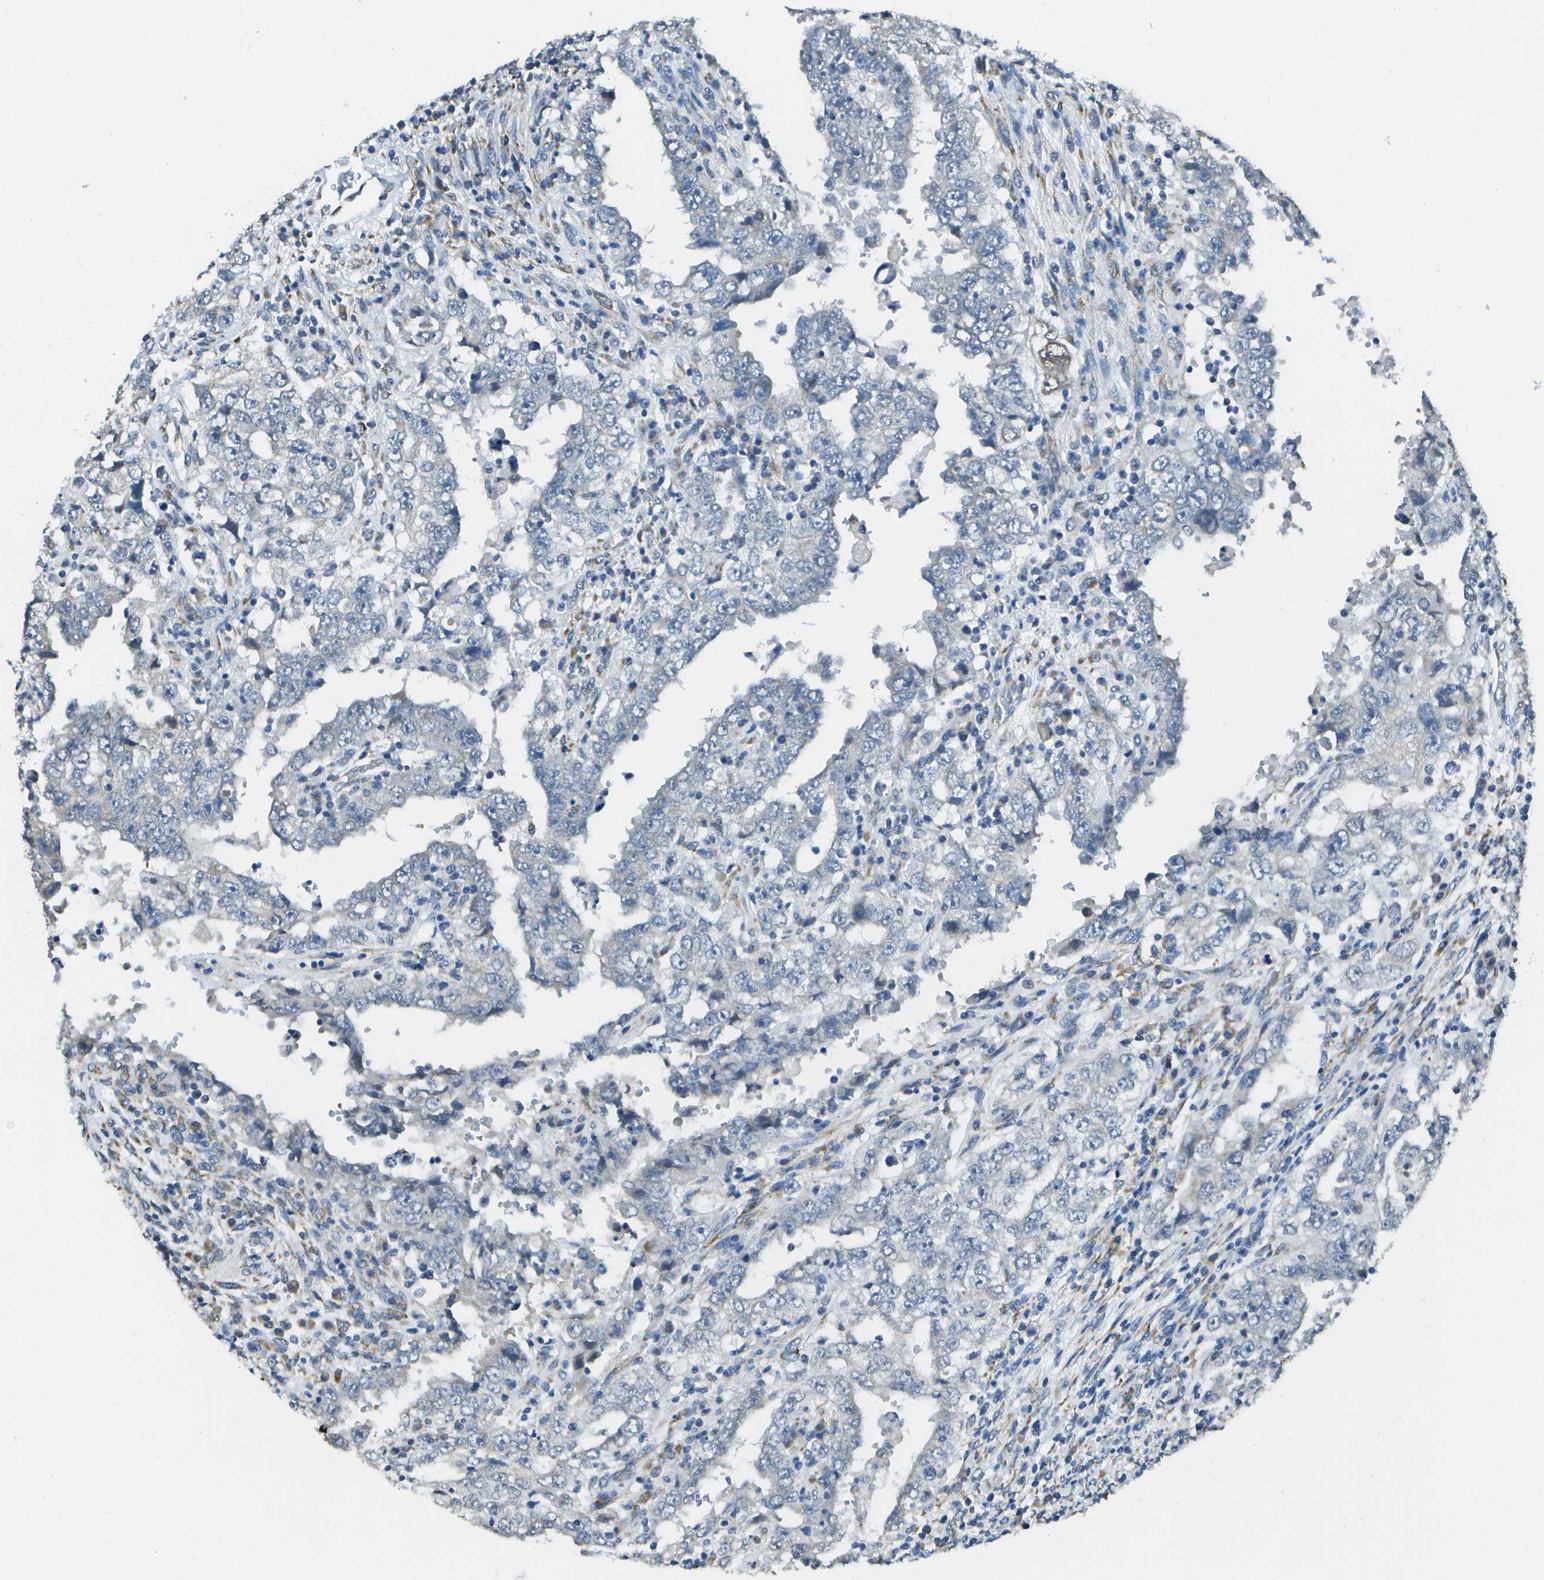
{"staining": {"intensity": "negative", "quantity": "none", "location": "none"}, "tissue": "testis cancer", "cell_type": "Tumor cells", "image_type": "cancer", "snomed": [{"axis": "morphology", "description": "Carcinoma, Embryonal, NOS"}, {"axis": "topography", "description": "Testis"}], "caption": "DAB immunohistochemical staining of human testis cancer (embryonal carcinoma) exhibits no significant positivity in tumor cells. (DAB (3,3'-diaminobenzidine) IHC visualized using brightfield microscopy, high magnification).", "gene": "DSE", "patient": {"sex": "male", "age": 26}}